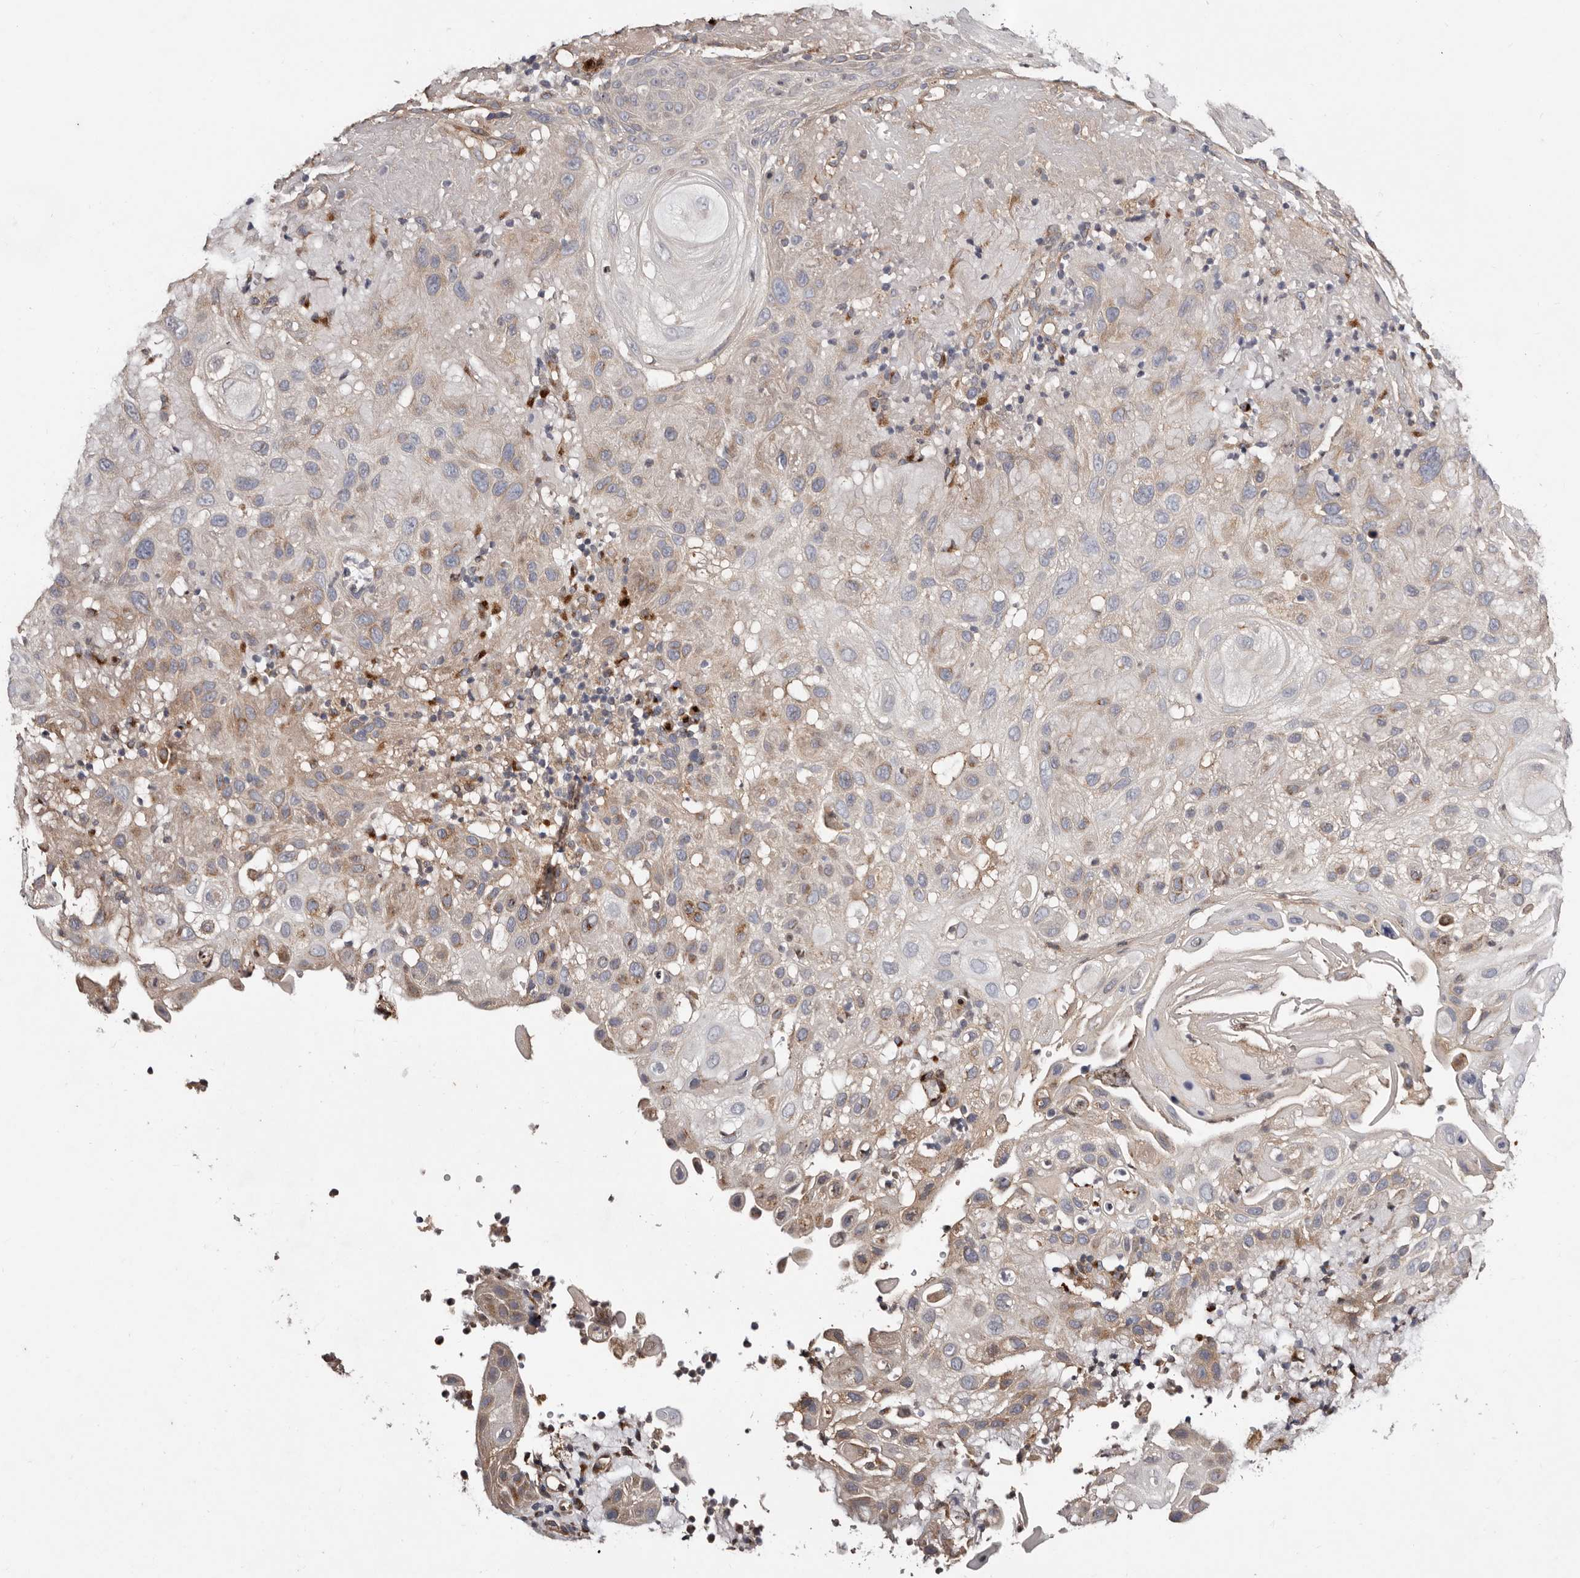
{"staining": {"intensity": "moderate", "quantity": "<25%", "location": "cytoplasmic/membranous"}, "tissue": "skin cancer", "cell_type": "Tumor cells", "image_type": "cancer", "snomed": [{"axis": "morphology", "description": "Normal tissue, NOS"}, {"axis": "morphology", "description": "Squamous cell carcinoma, NOS"}, {"axis": "topography", "description": "Skin"}], "caption": "Human squamous cell carcinoma (skin) stained with a brown dye exhibits moderate cytoplasmic/membranous positive expression in approximately <25% of tumor cells.", "gene": "DACT2", "patient": {"sex": "female", "age": 96}}